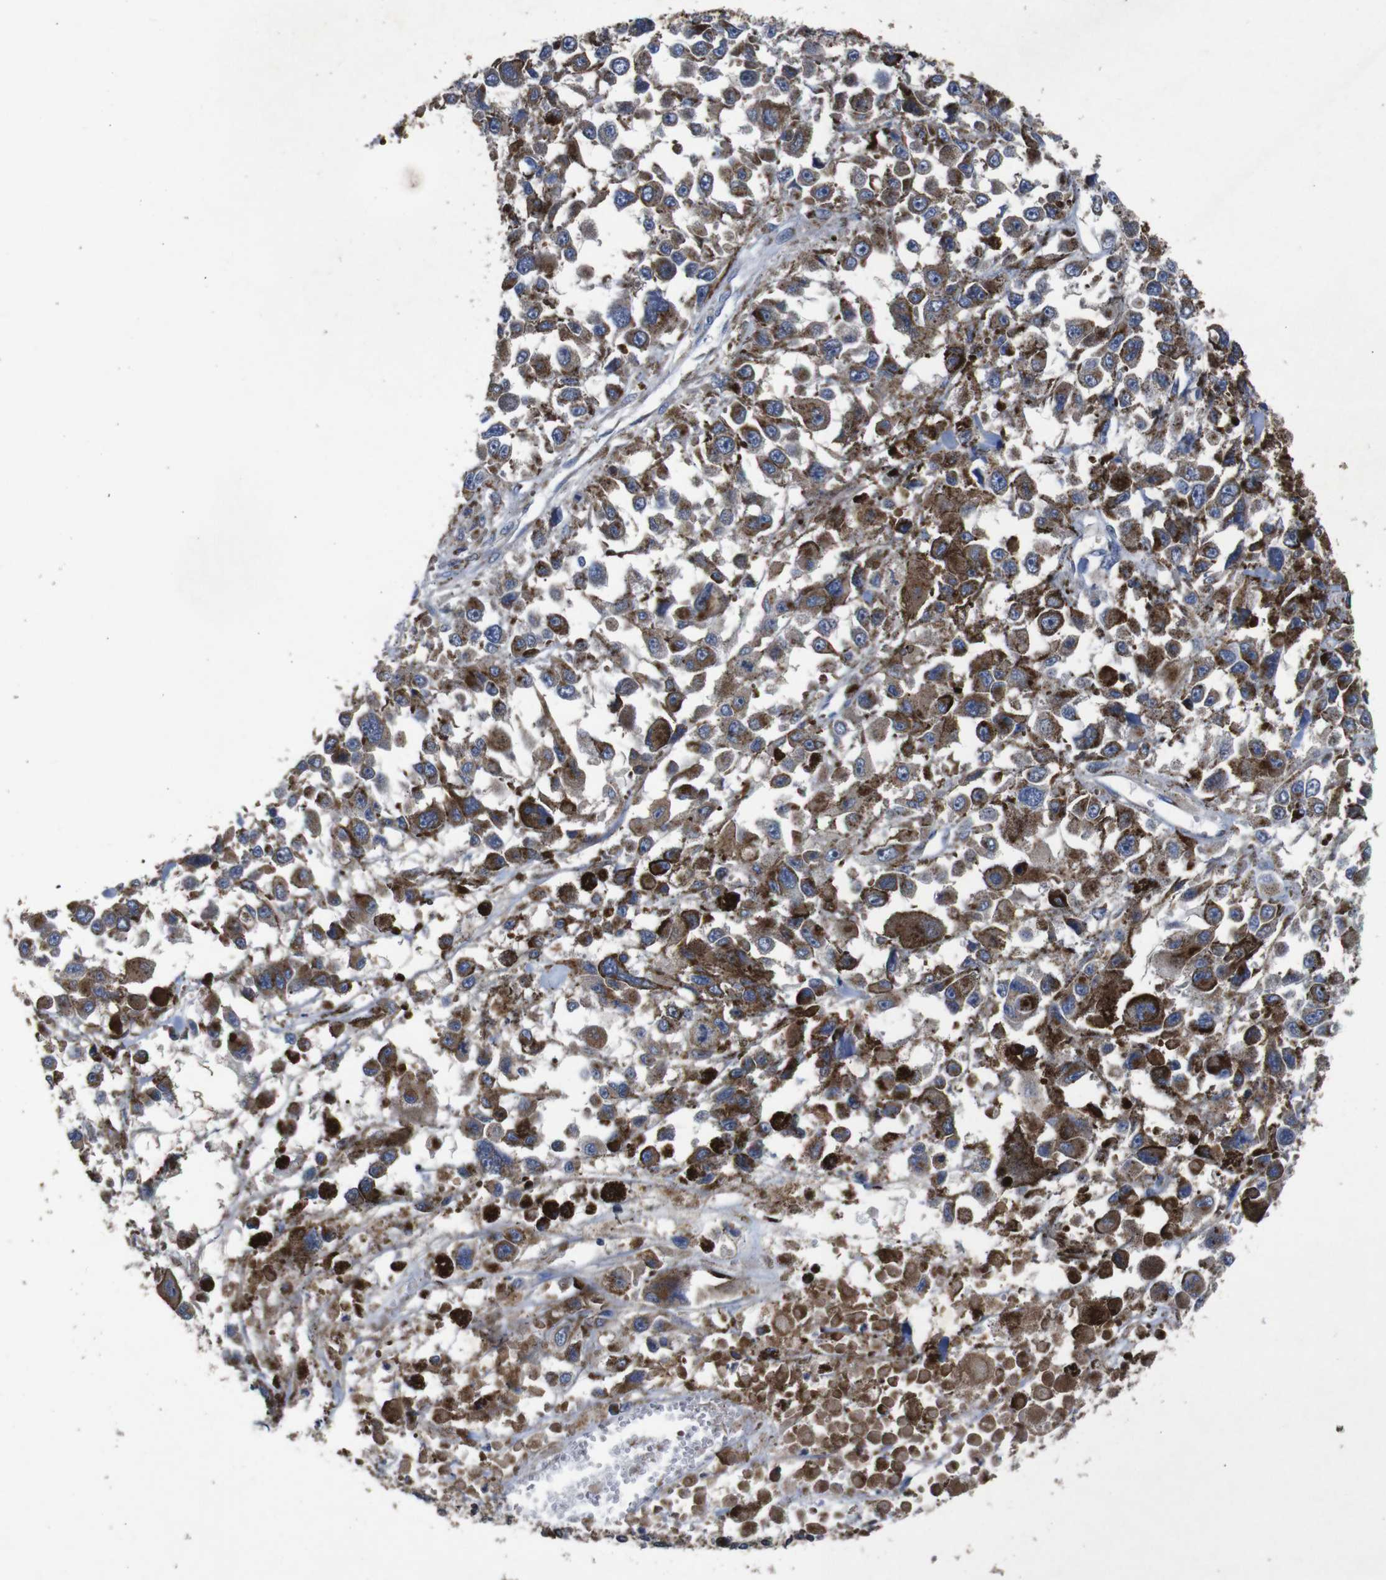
{"staining": {"intensity": "moderate", "quantity": ">75%", "location": "cytoplasmic/membranous"}, "tissue": "melanoma", "cell_type": "Tumor cells", "image_type": "cancer", "snomed": [{"axis": "morphology", "description": "Malignant melanoma, Metastatic site"}, {"axis": "topography", "description": "Lymph node"}], "caption": "IHC staining of malignant melanoma (metastatic site), which reveals medium levels of moderate cytoplasmic/membranous positivity in approximately >75% of tumor cells indicating moderate cytoplasmic/membranous protein expression. The staining was performed using DAB (brown) for protein detection and nuclei were counterstained in hematoxylin (blue).", "gene": "CHST10", "patient": {"sex": "male", "age": 59}}